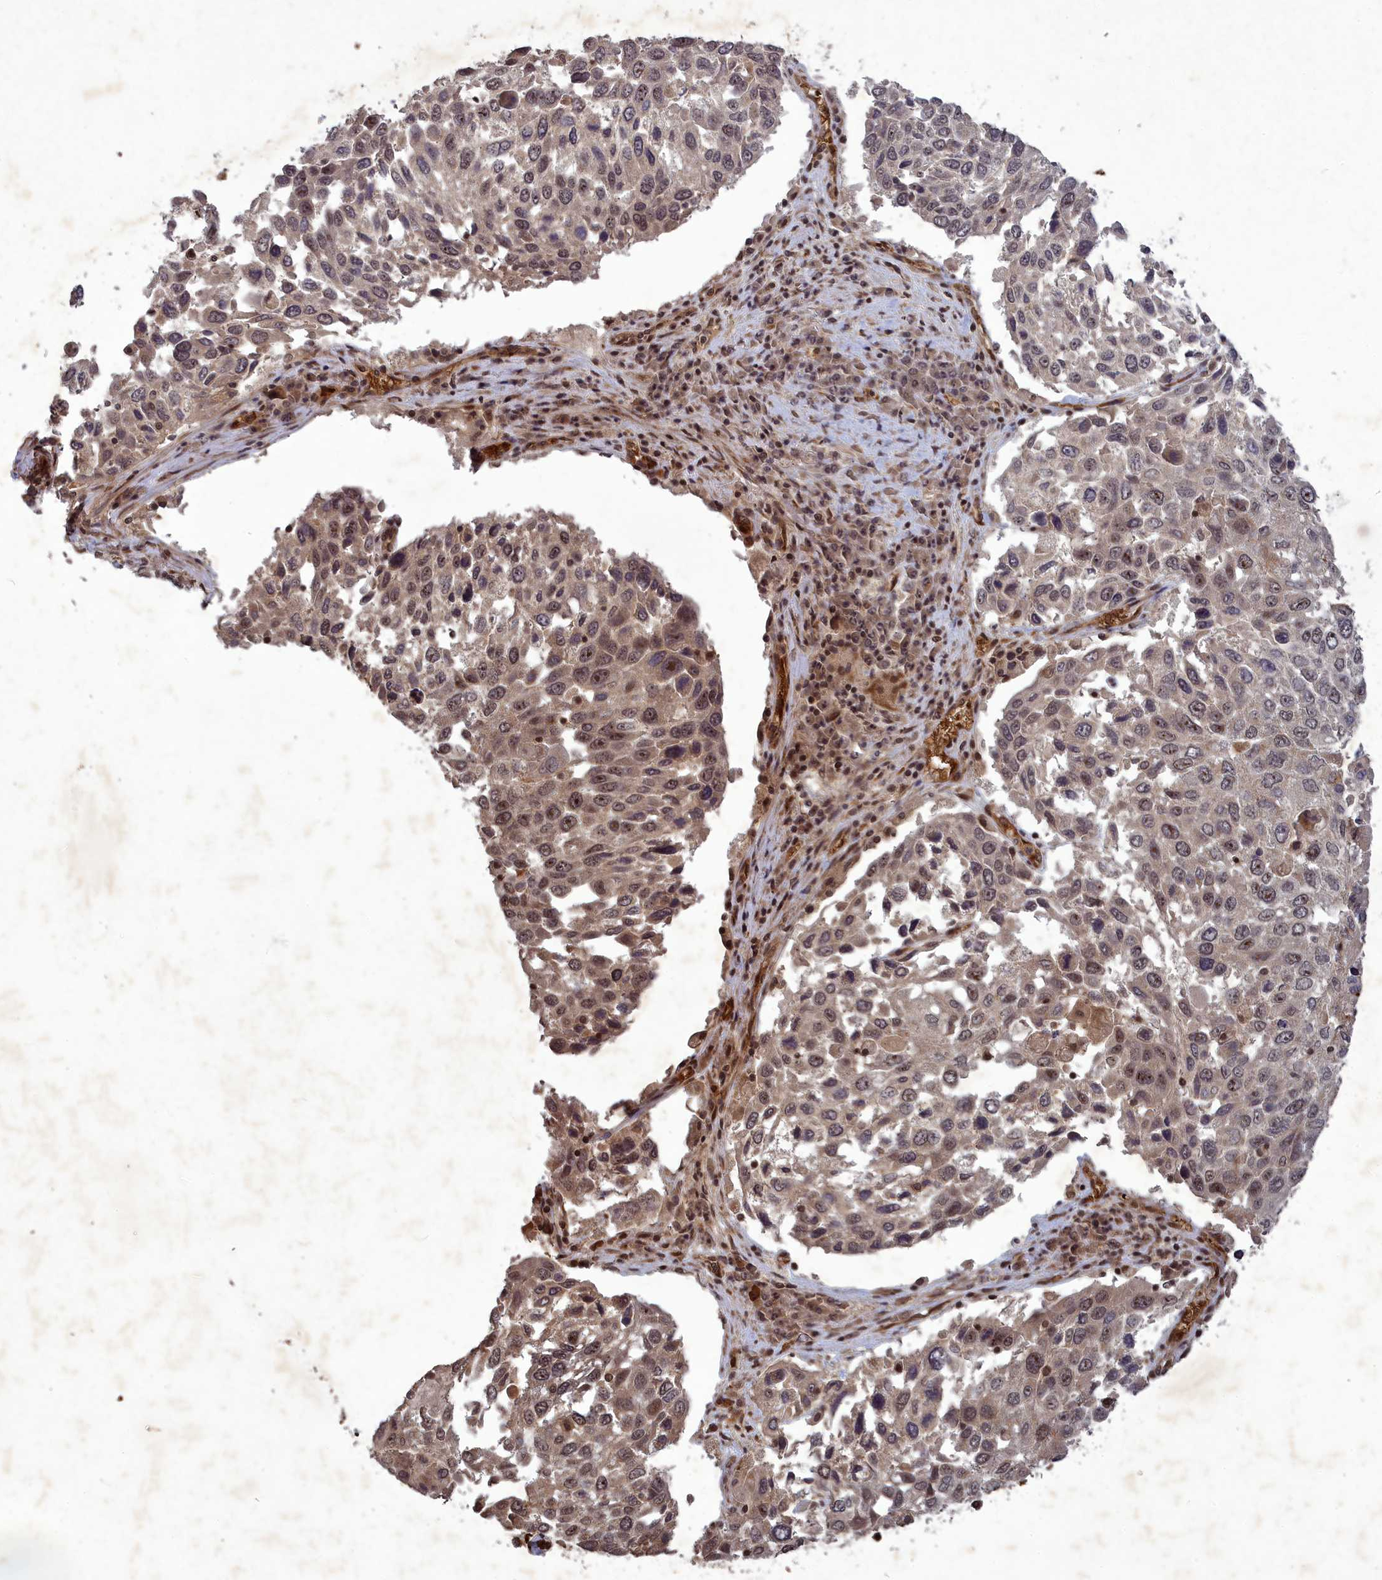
{"staining": {"intensity": "moderate", "quantity": "25%-75%", "location": "nuclear"}, "tissue": "lung cancer", "cell_type": "Tumor cells", "image_type": "cancer", "snomed": [{"axis": "morphology", "description": "Squamous cell carcinoma, NOS"}, {"axis": "topography", "description": "Lung"}], "caption": "Immunohistochemical staining of human lung cancer exhibits moderate nuclear protein positivity in approximately 25%-75% of tumor cells.", "gene": "SRMS", "patient": {"sex": "male", "age": 65}}